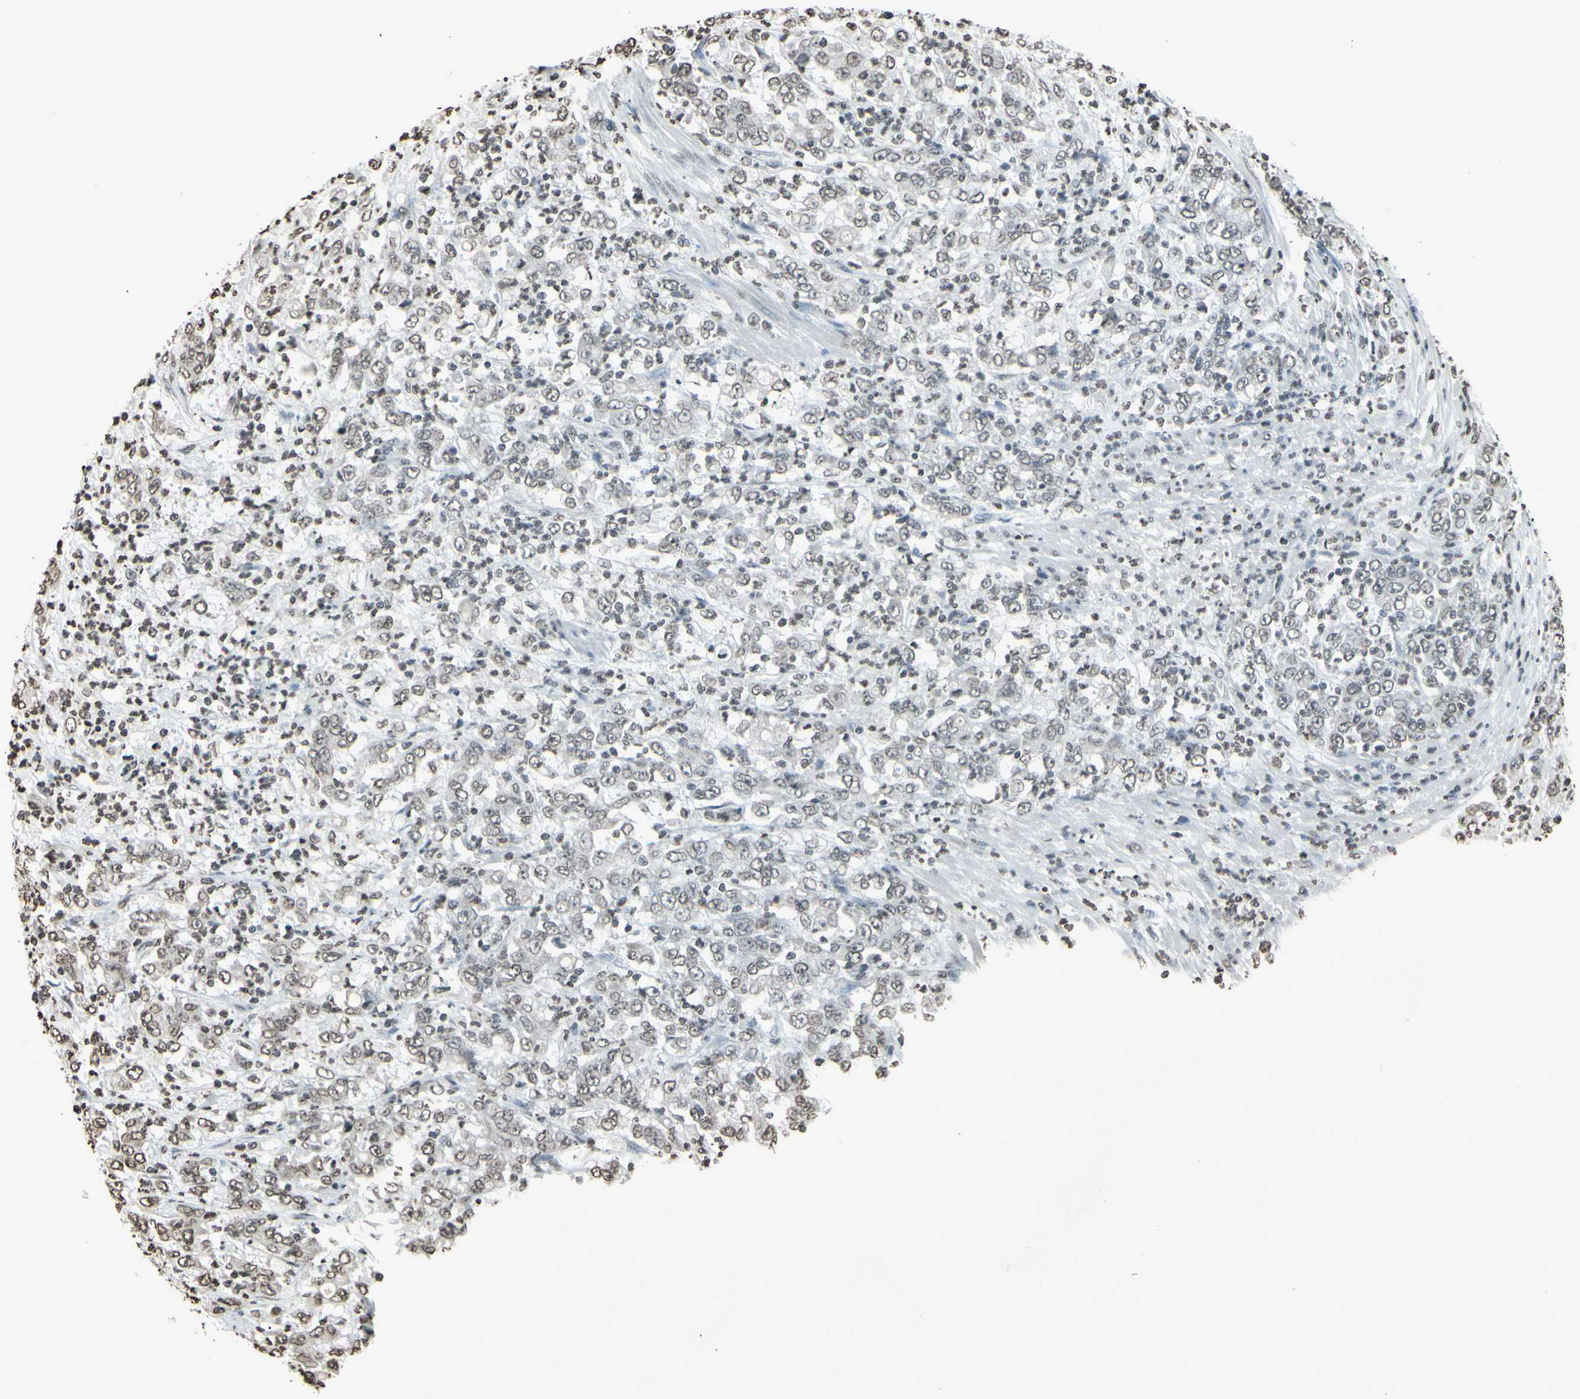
{"staining": {"intensity": "weak", "quantity": "25%-75%", "location": "cytoplasmic/membranous"}, "tissue": "stomach cancer", "cell_type": "Tumor cells", "image_type": "cancer", "snomed": [{"axis": "morphology", "description": "Adenocarcinoma, NOS"}, {"axis": "topography", "description": "Stomach, lower"}], "caption": "Human stomach cancer stained for a protein (brown) displays weak cytoplasmic/membranous positive expression in approximately 25%-75% of tumor cells.", "gene": "CD79B", "patient": {"sex": "female", "age": 71}}